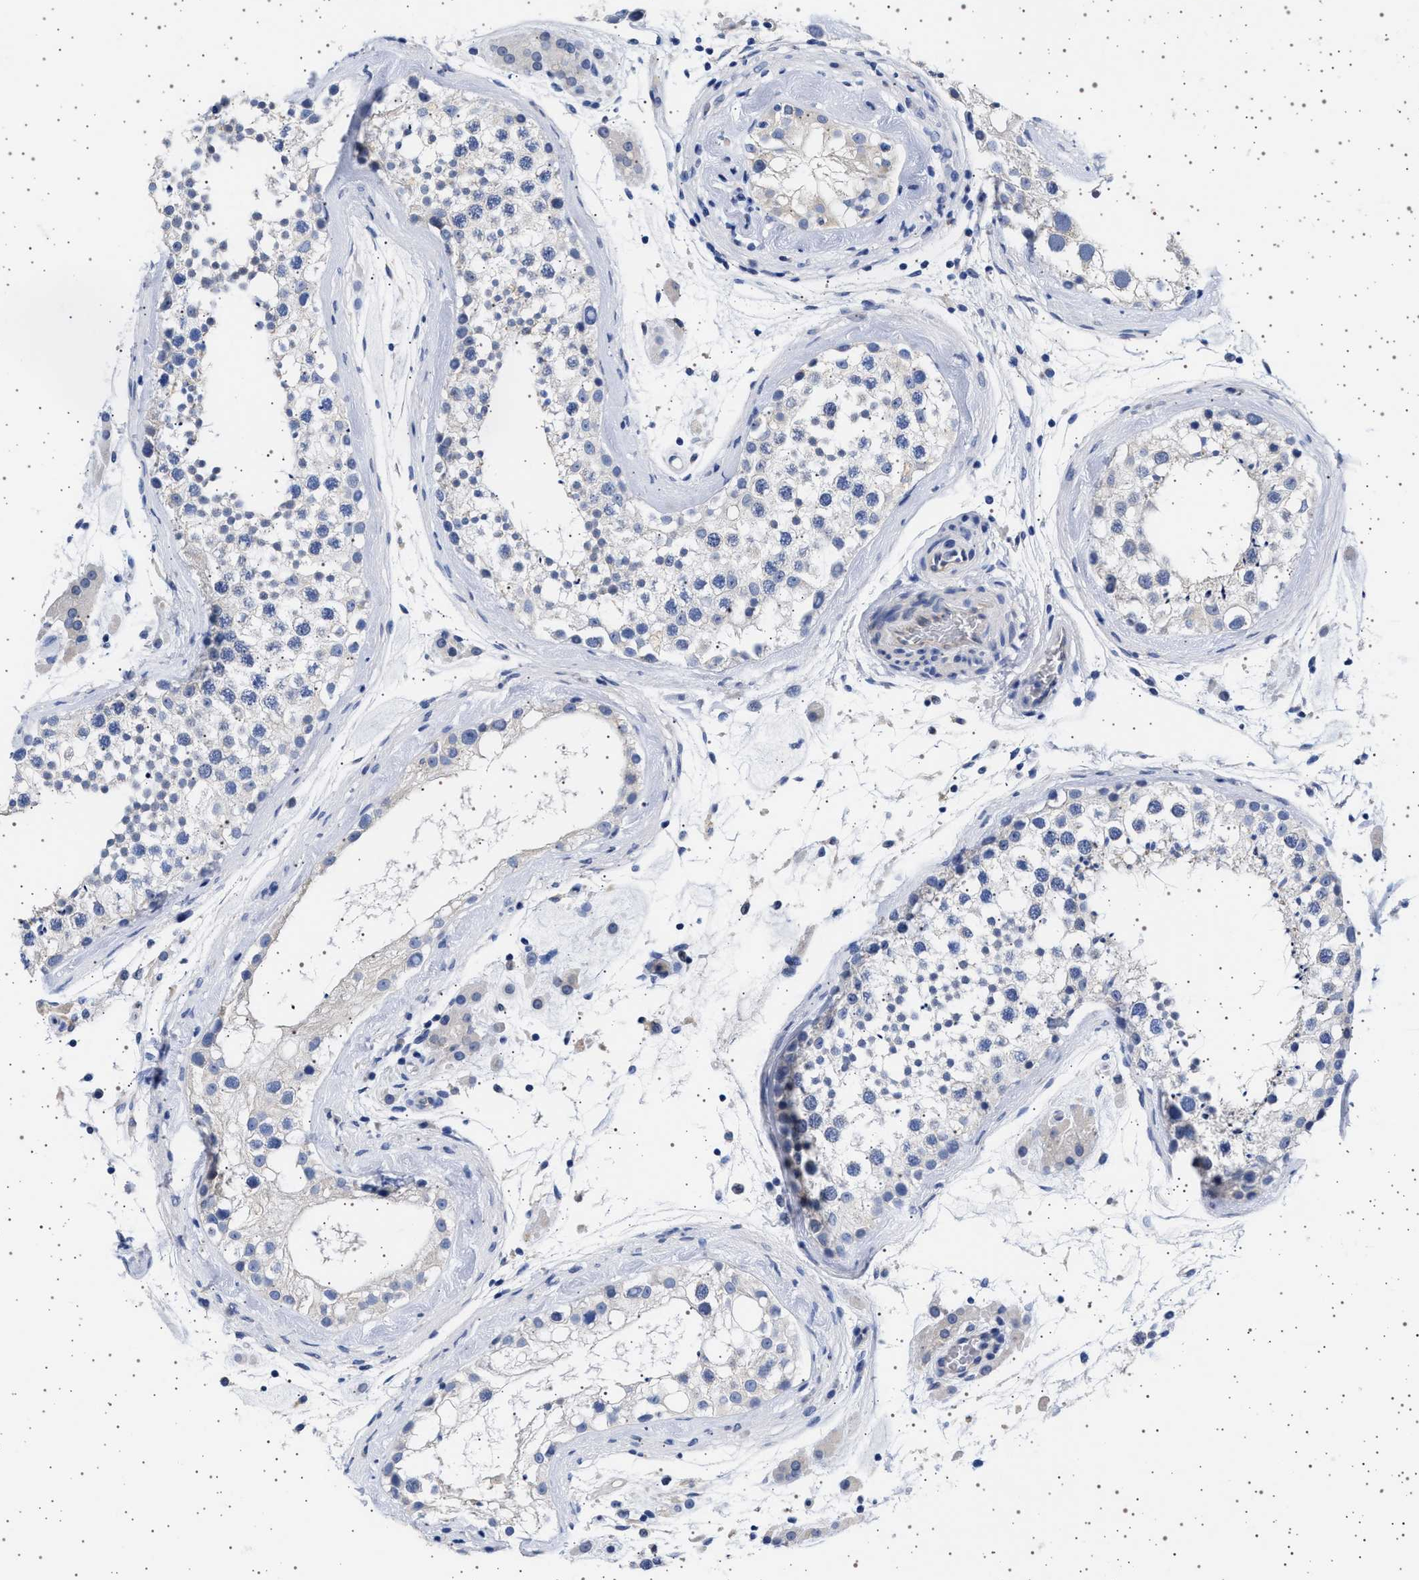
{"staining": {"intensity": "negative", "quantity": "none", "location": "none"}, "tissue": "testis", "cell_type": "Cells in seminiferous ducts", "image_type": "normal", "snomed": [{"axis": "morphology", "description": "Normal tissue, NOS"}, {"axis": "topography", "description": "Testis"}], "caption": "This is an immunohistochemistry (IHC) micrograph of normal human testis. There is no staining in cells in seminiferous ducts.", "gene": "TRMT10B", "patient": {"sex": "male", "age": 46}}